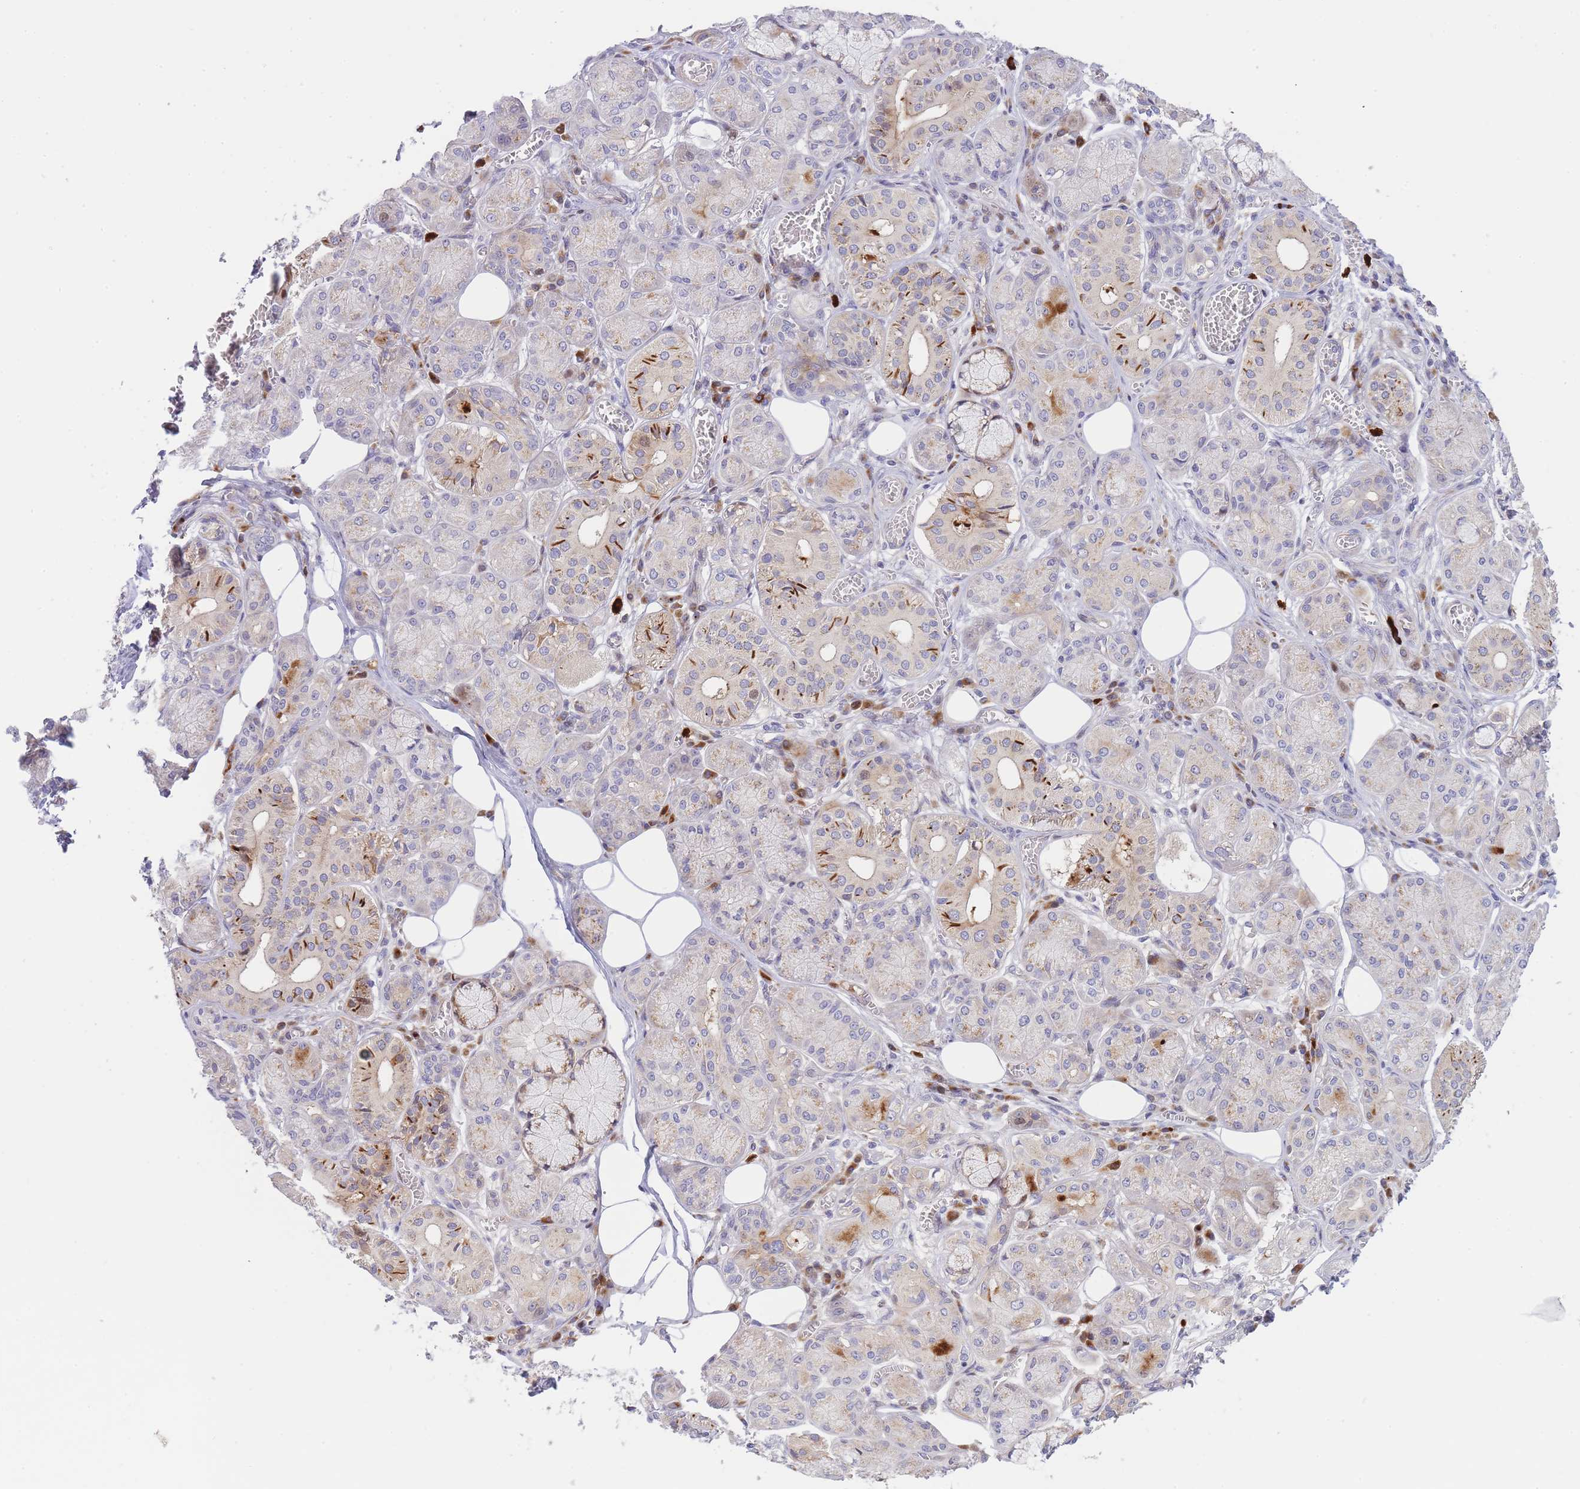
{"staining": {"intensity": "moderate", "quantity": "25%-75%", "location": "cytoplasmic/membranous"}, "tissue": "salivary gland", "cell_type": "Glandular cells", "image_type": "normal", "snomed": [{"axis": "morphology", "description": "Normal tissue, NOS"}, {"axis": "topography", "description": "Salivary gland"}], "caption": "An image of salivary gland stained for a protein reveals moderate cytoplasmic/membranous brown staining in glandular cells.", "gene": "ATP5MC2", "patient": {"sex": "male", "age": 74}}